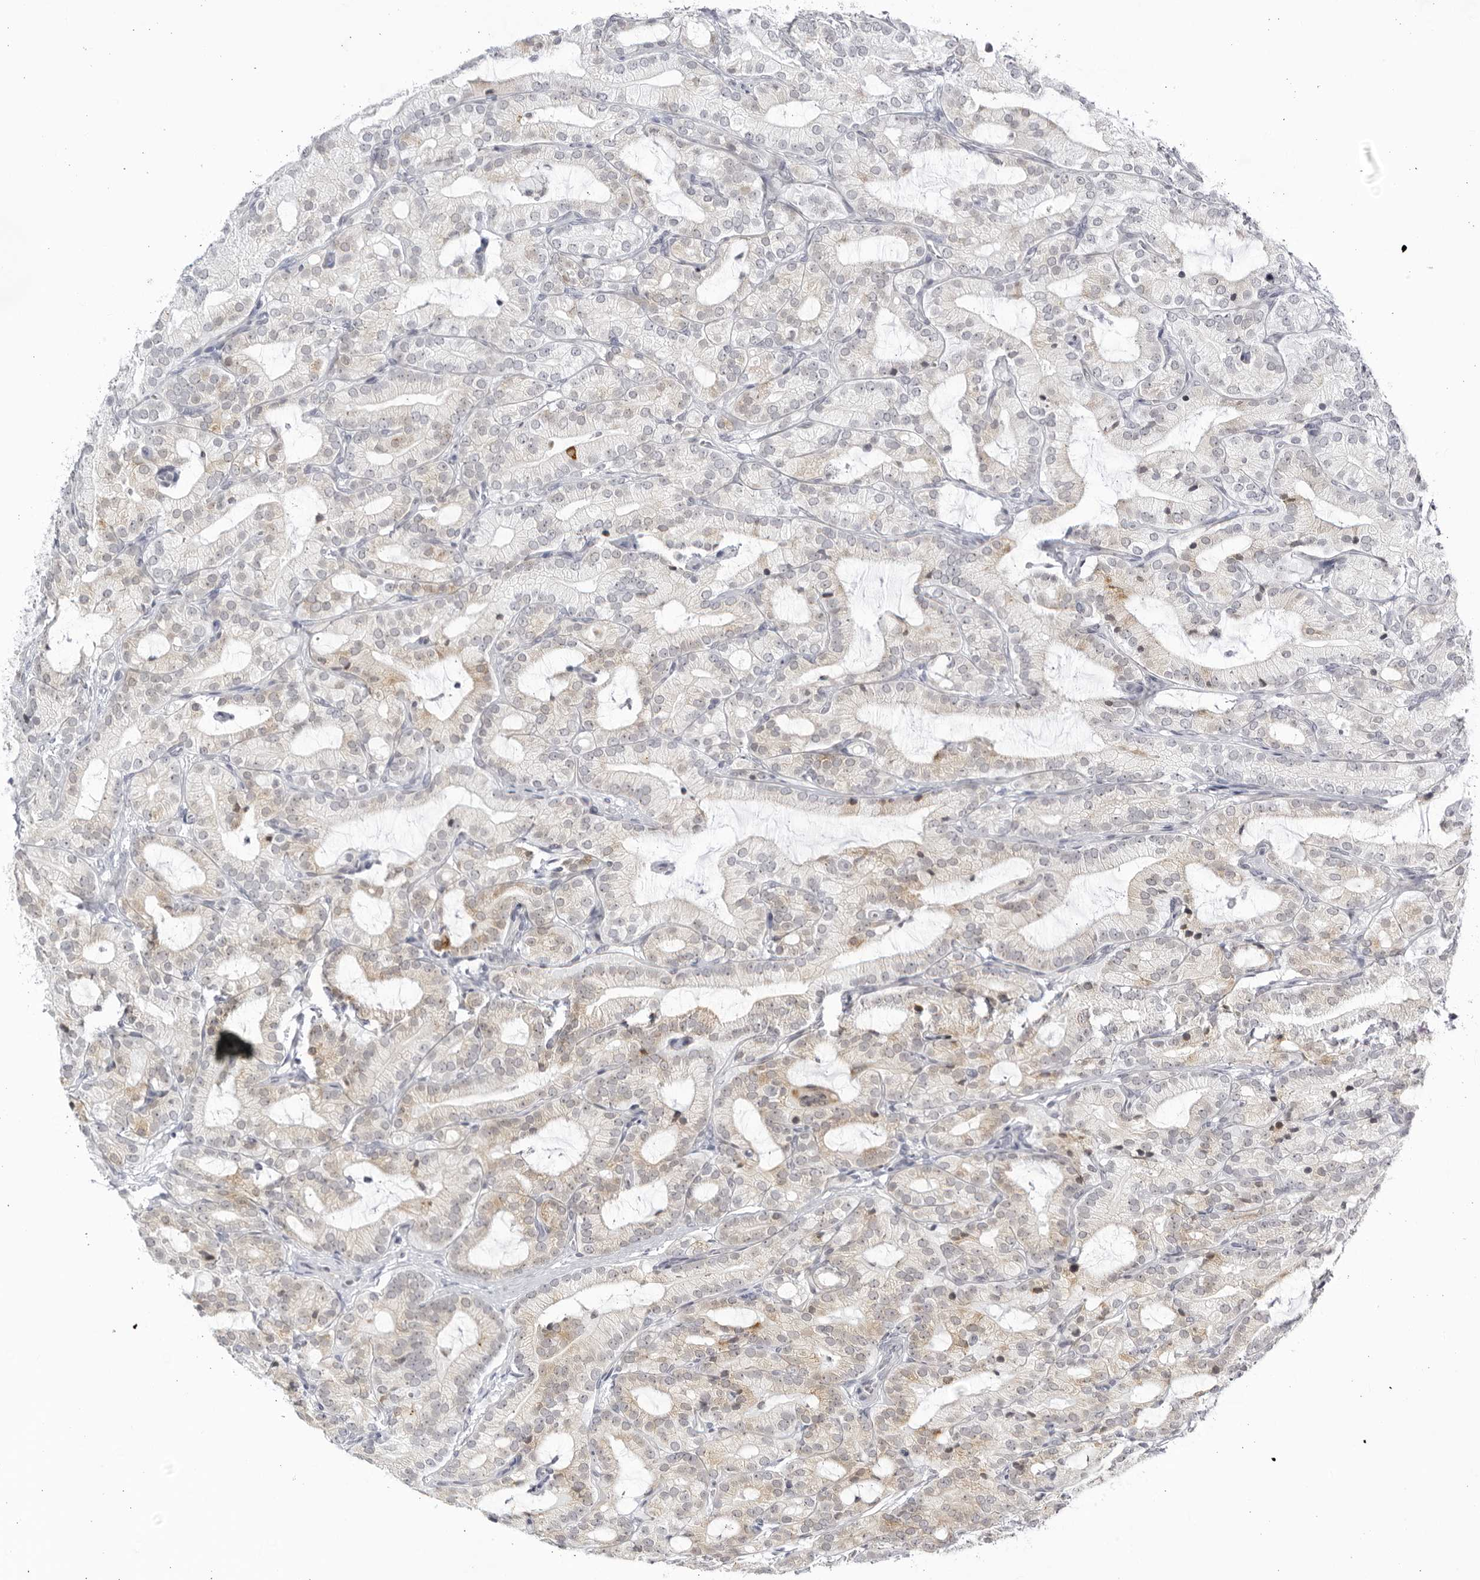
{"staining": {"intensity": "weak", "quantity": "25%-75%", "location": "cytoplasmic/membranous"}, "tissue": "prostate cancer", "cell_type": "Tumor cells", "image_type": "cancer", "snomed": [{"axis": "morphology", "description": "Adenocarcinoma, High grade"}, {"axis": "topography", "description": "Prostate"}], "caption": "This is an image of immunohistochemistry (IHC) staining of prostate cancer (adenocarcinoma (high-grade)), which shows weak expression in the cytoplasmic/membranous of tumor cells.", "gene": "CNBD1", "patient": {"sex": "male", "age": 57}}